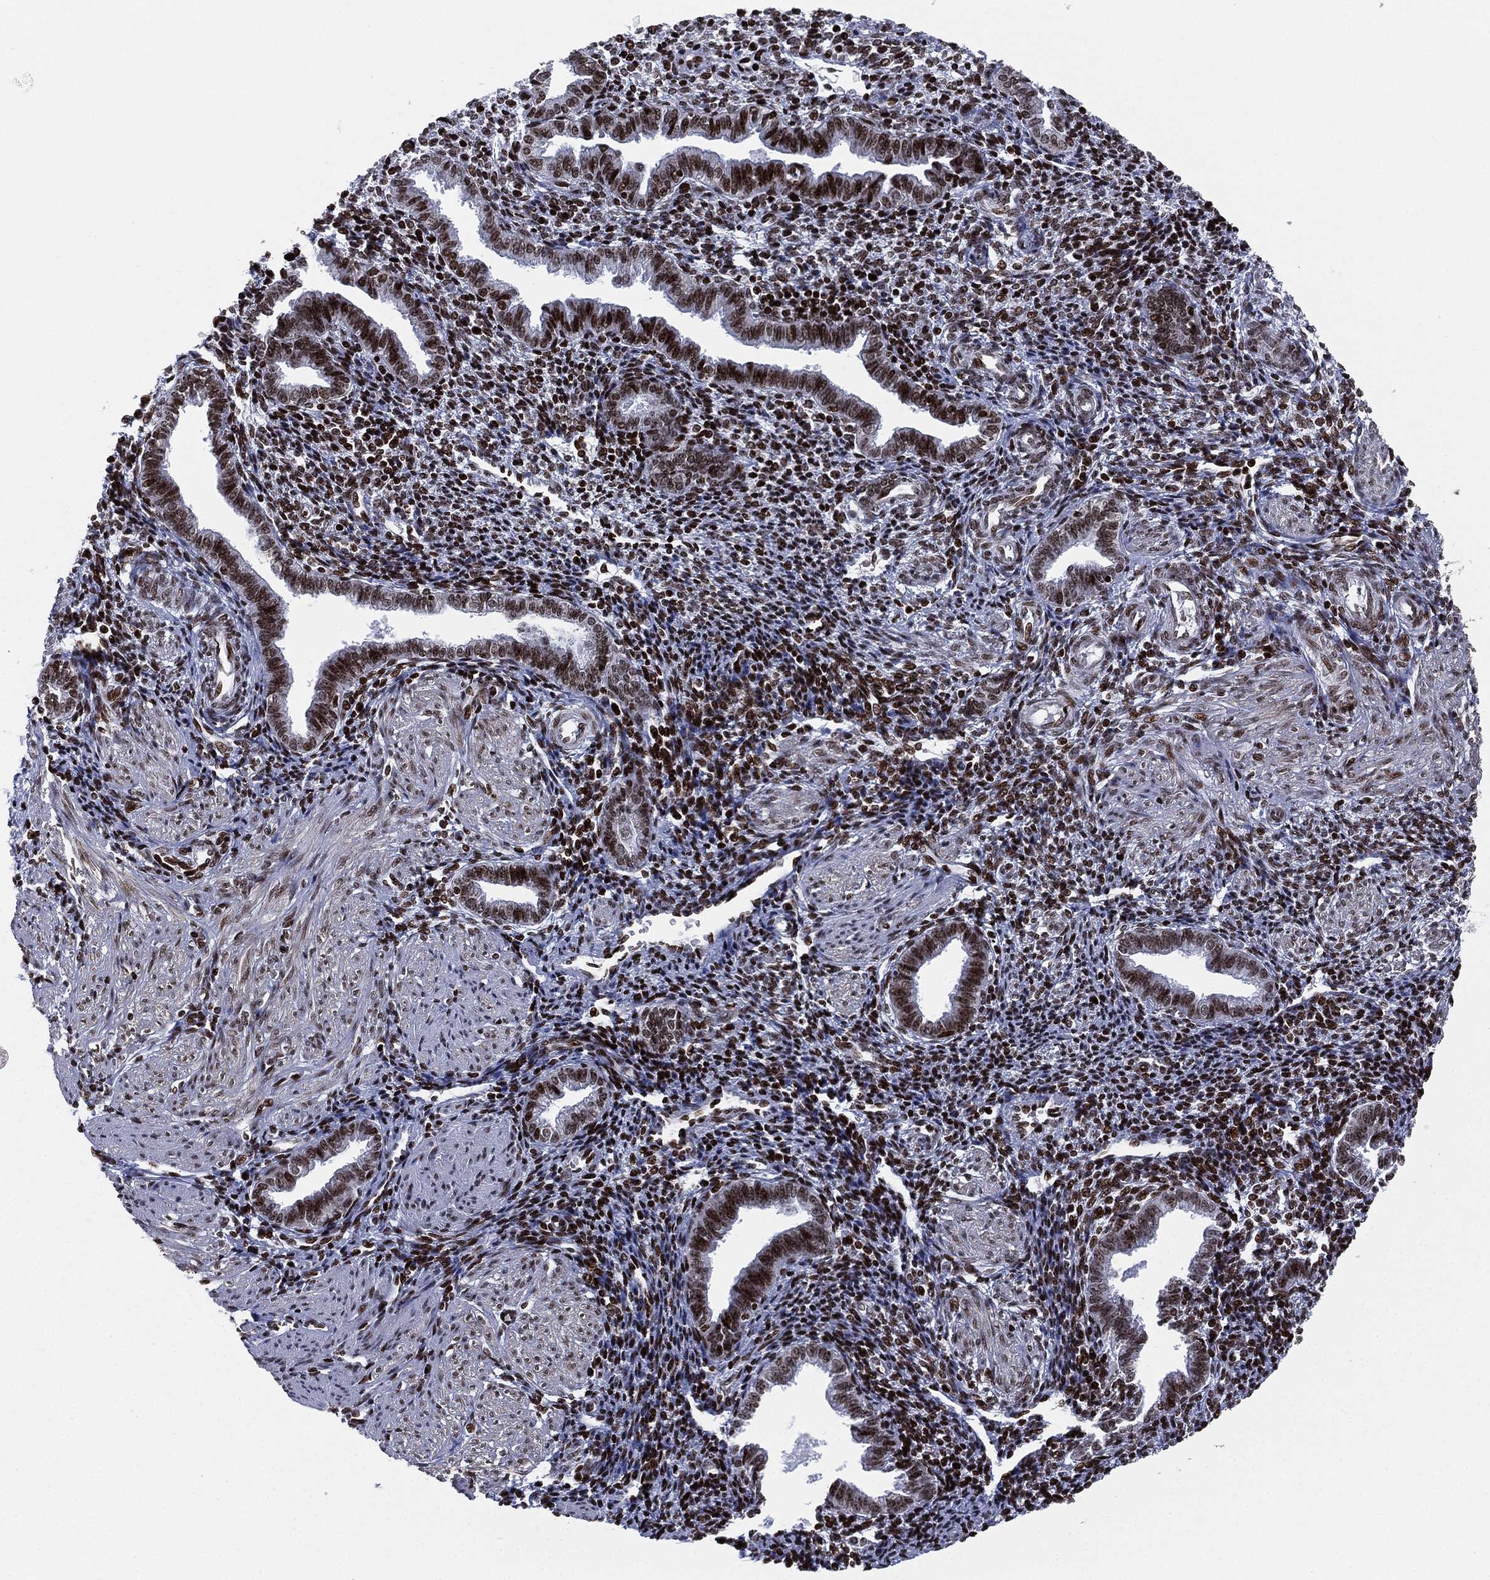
{"staining": {"intensity": "strong", "quantity": "25%-75%", "location": "nuclear"}, "tissue": "endometrium", "cell_type": "Cells in endometrial stroma", "image_type": "normal", "snomed": [{"axis": "morphology", "description": "Normal tissue, NOS"}, {"axis": "topography", "description": "Endometrium"}], "caption": "Immunohistochemical staining of normal endometrium demonstrates strong nuclear protein positivity in approximately 25%-75% of cells in endometrial stroma.", "gene": "MFSD14A", "patient": {"sex": "female", "age": 37}}